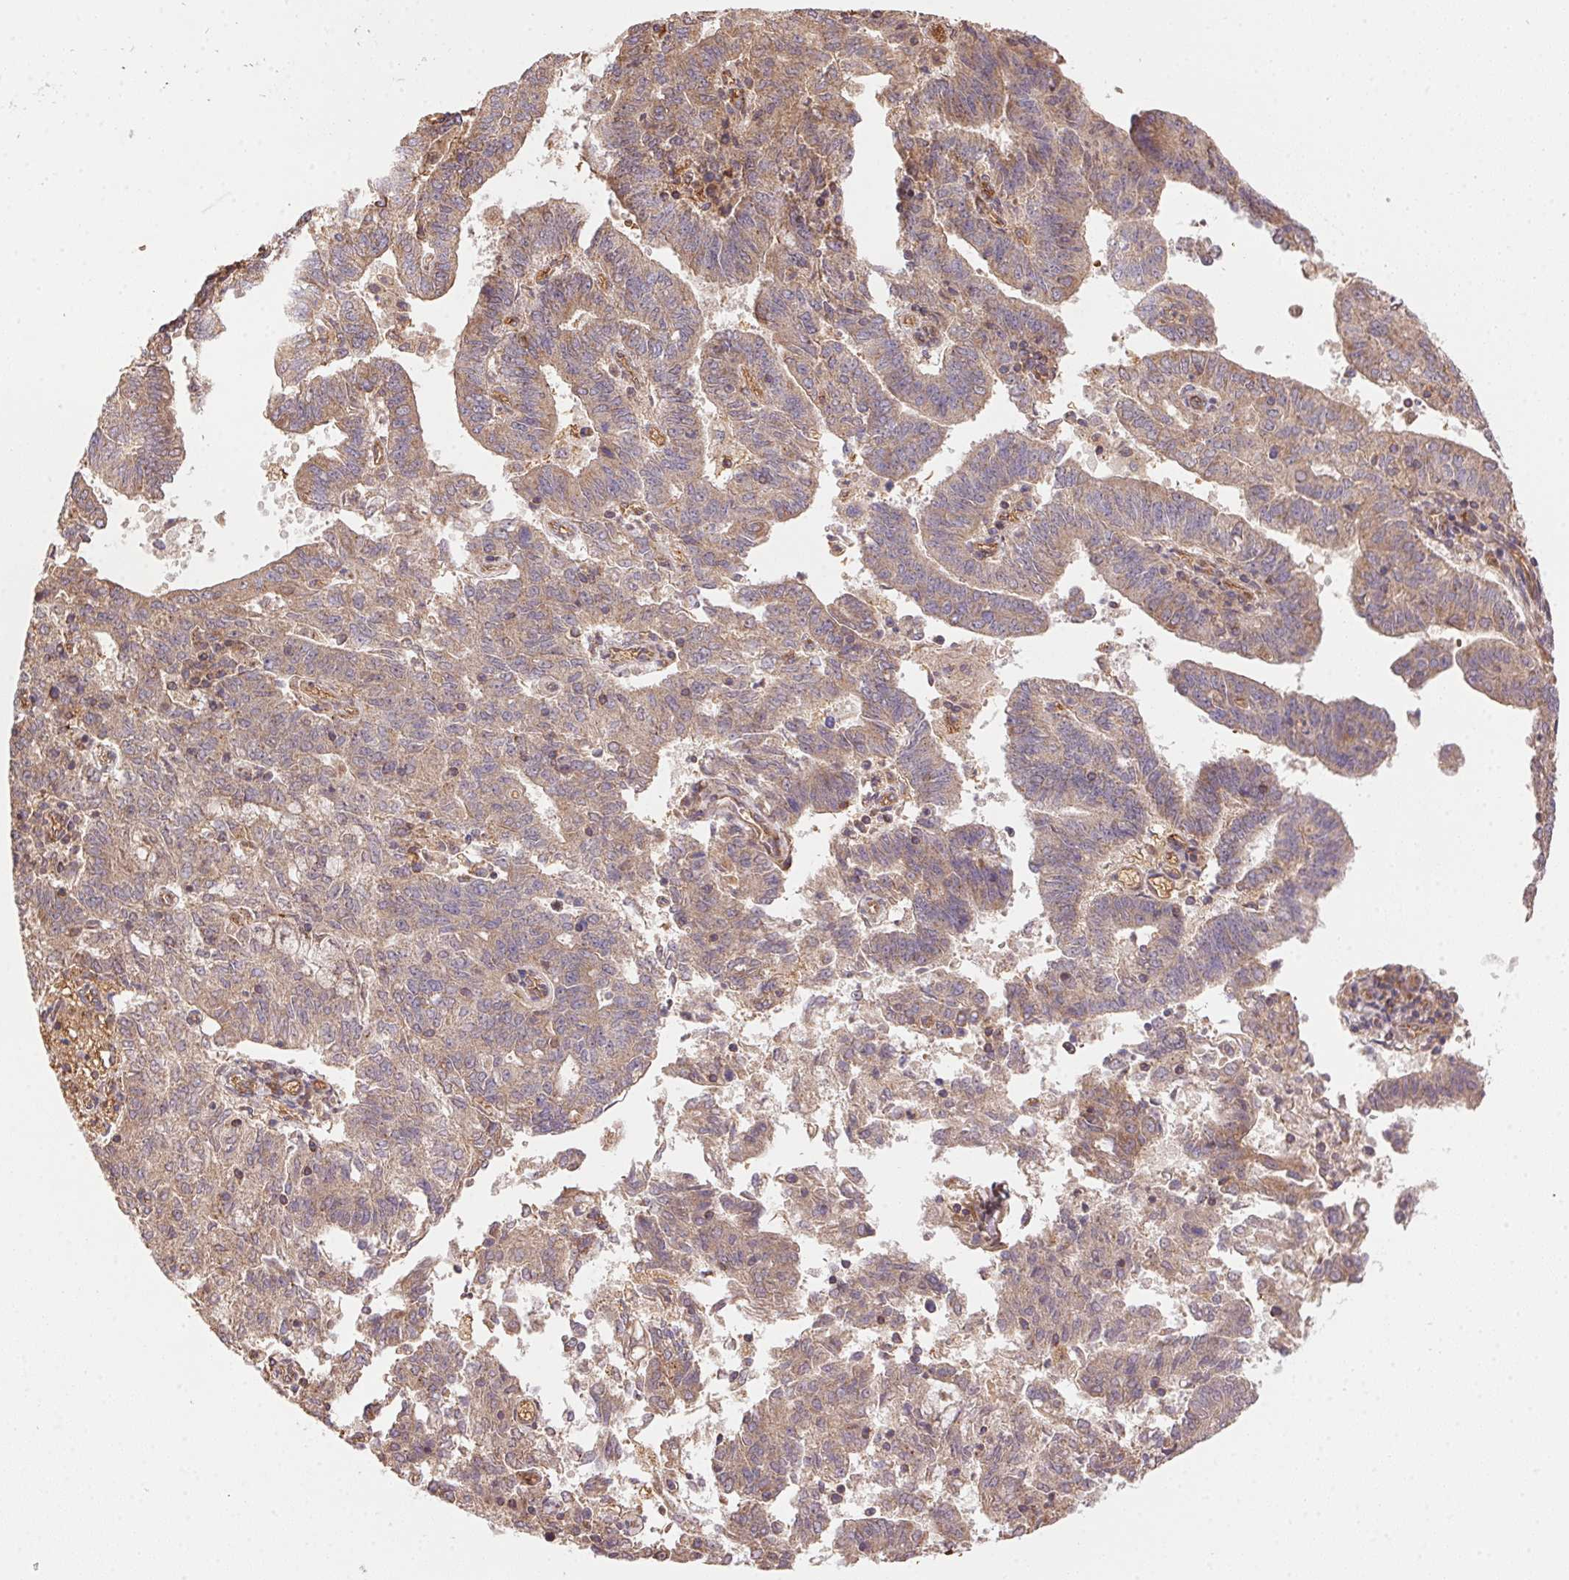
{"staining": {"intensity": "weak", "quantity": ">75%", "location": "cytoplasmic/membranous"}, "tissue": "endometrial cancer", "cell_type": "Tumor cells", "image_type": "cancer", "snomed": [{"axis": "morphology", "description": "Adenocarcinoma, NOS"}, {"axis": "topography", "description": "Endometrium"}], "caption": "This is an image of immunohistochemistry (IHC) staining of endometrial adenocarcinoma, which shows weak staining in the cytoplasmic/membranous of tumor cells.", "gene": "USE1", "patient": {"sex": "female", "age": 82}}